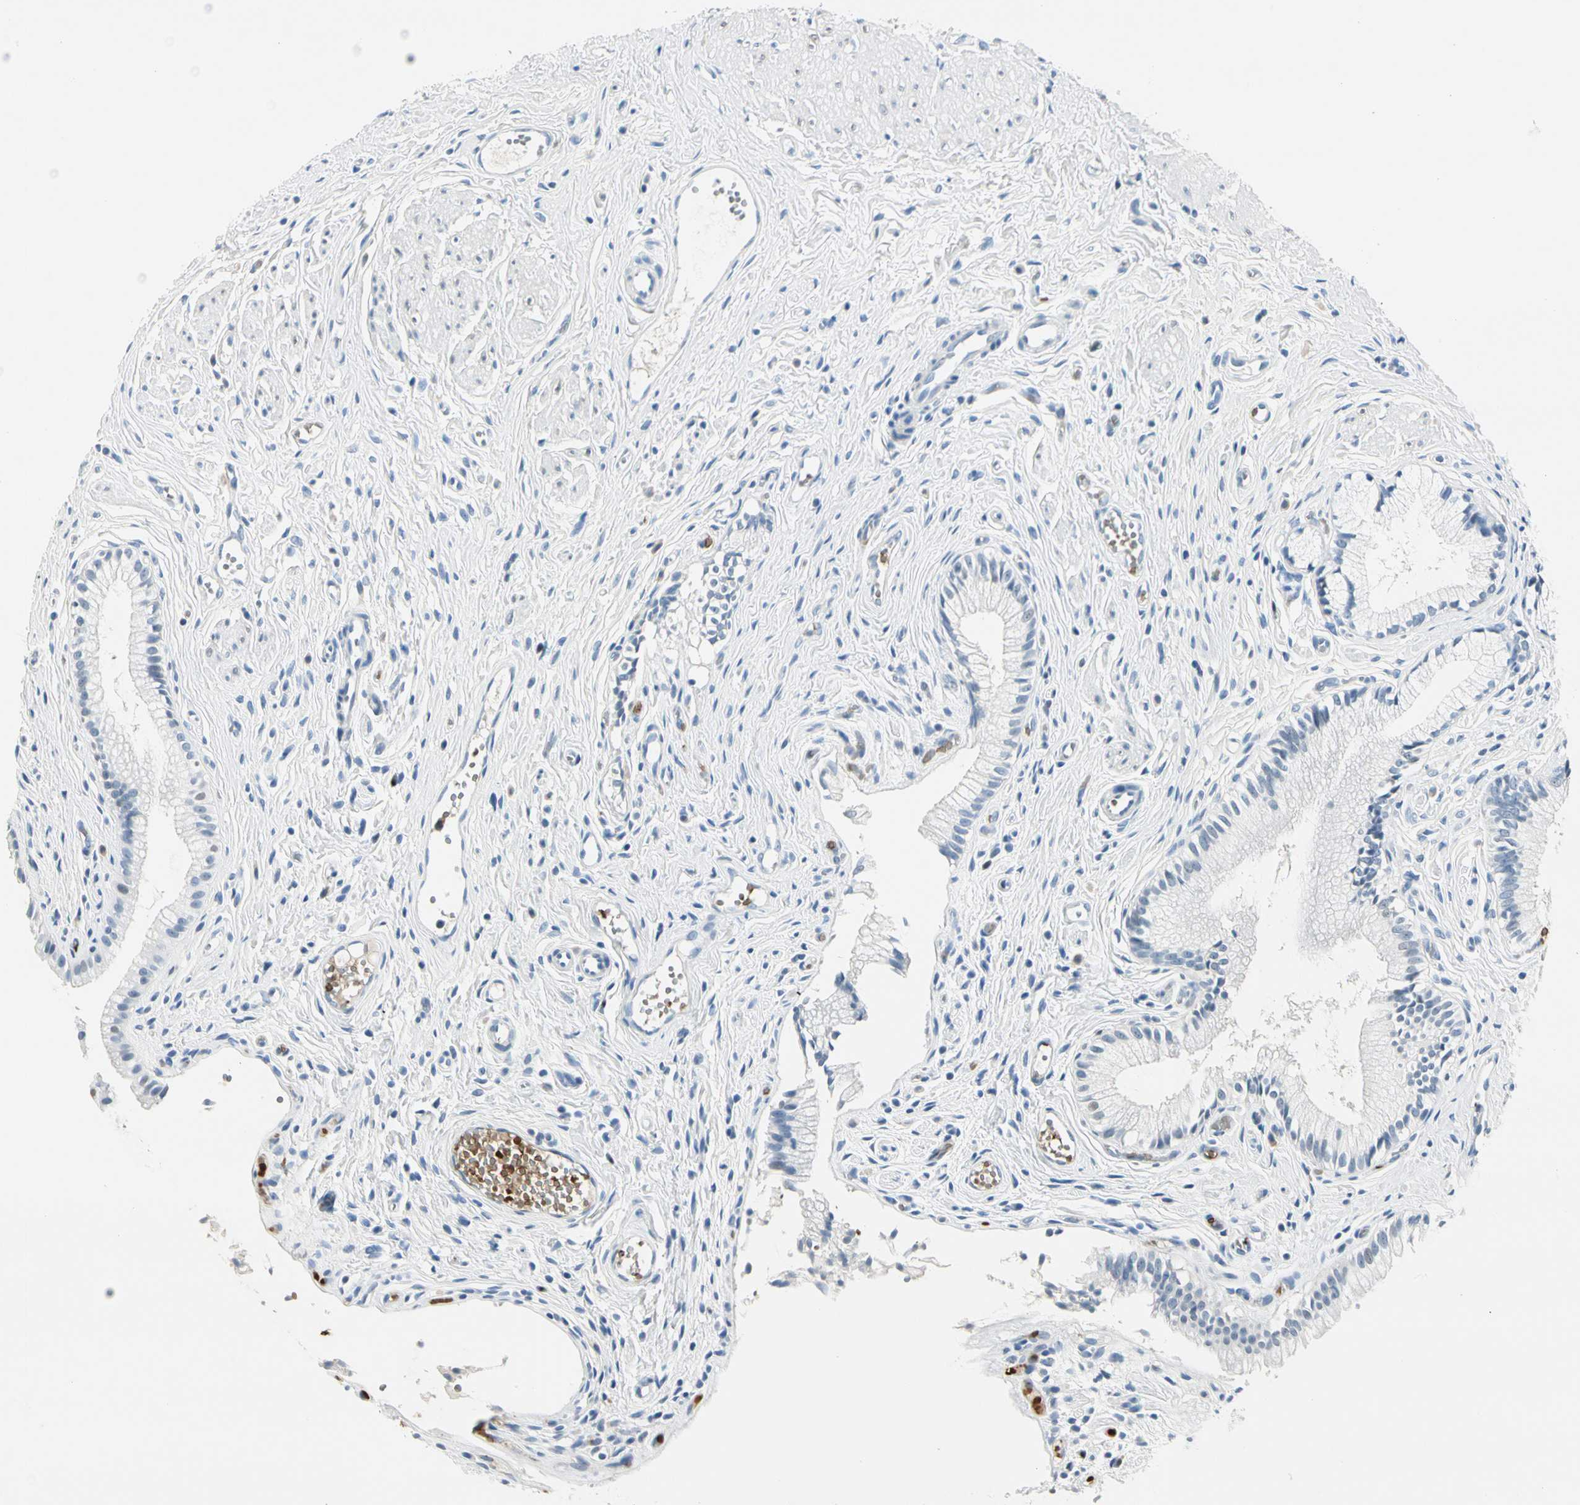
{"staining": {"intensity": "negative", "quantity": "none", "location": "none"}, "tissue": "gallbladder", "cell_type": "Glandular cells", "image_type": "normal", "snomed": [{"axis": "morphology", "description": "Normal tissue, NOS"}, {"axis": "topography", "description": "Gallbladder"}], "caption": "Immunohistochemistry (IHC) histopathology image of normal gallbladder: human gallbladder stained with DAB demonstrates no significant protein positivity in glandular cells. (DAB (3,3'-diaminobenzidine) immunohistochemistry, high magnification).", "gene": "CA1", "patient": {"sex": "female", "age": 58}}